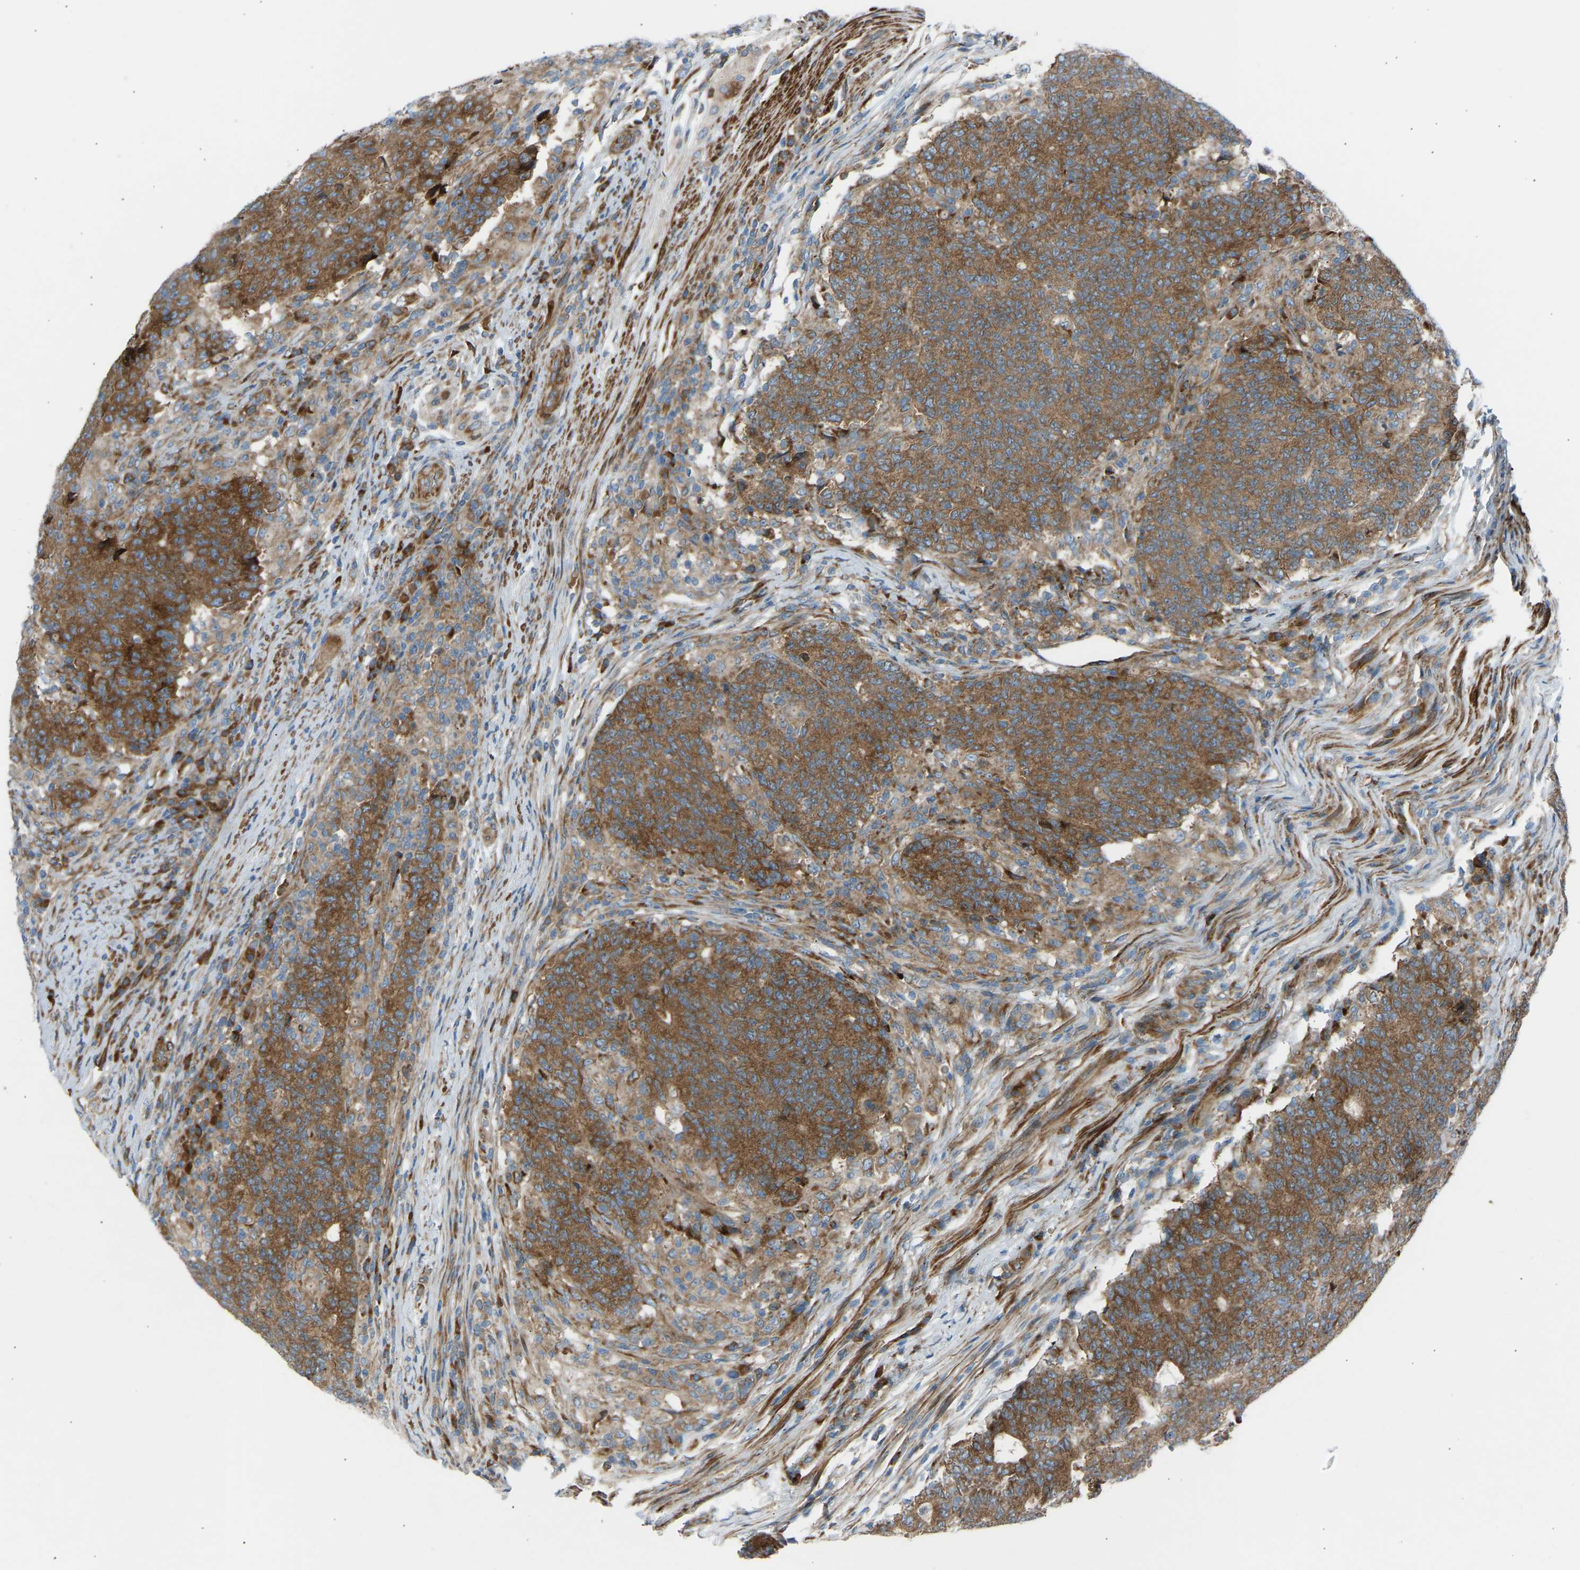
{"staining": {"intensity": "moderate", "quantity": ">75%", "location": "cytoplasmic/membranous"}, "tissue": "colorectal cancer", "cell_type": "Tumor cells", "image_type": "cancer", "snomed": [{"axis": "morphology", "description": "Normal tissue, NOS"}, {"axis": "morphology", "description": "Adenocarcinoma, NOS"}, {"axis": "topography", "description": "Colon"}], "caption": "DAB immunohistochemical staining of human colorectal cancer (adenocarcinoma) reveals moderate cytoplasmic/membranous protein positivity in approximately >75% of tumor cells. (DAB (3,3'-diaminobenzidine) IHC, brown staining for protein, blue staining for nuclei).", "gene": "VPS41", "patient": {"sex": "female", "age": 75}}